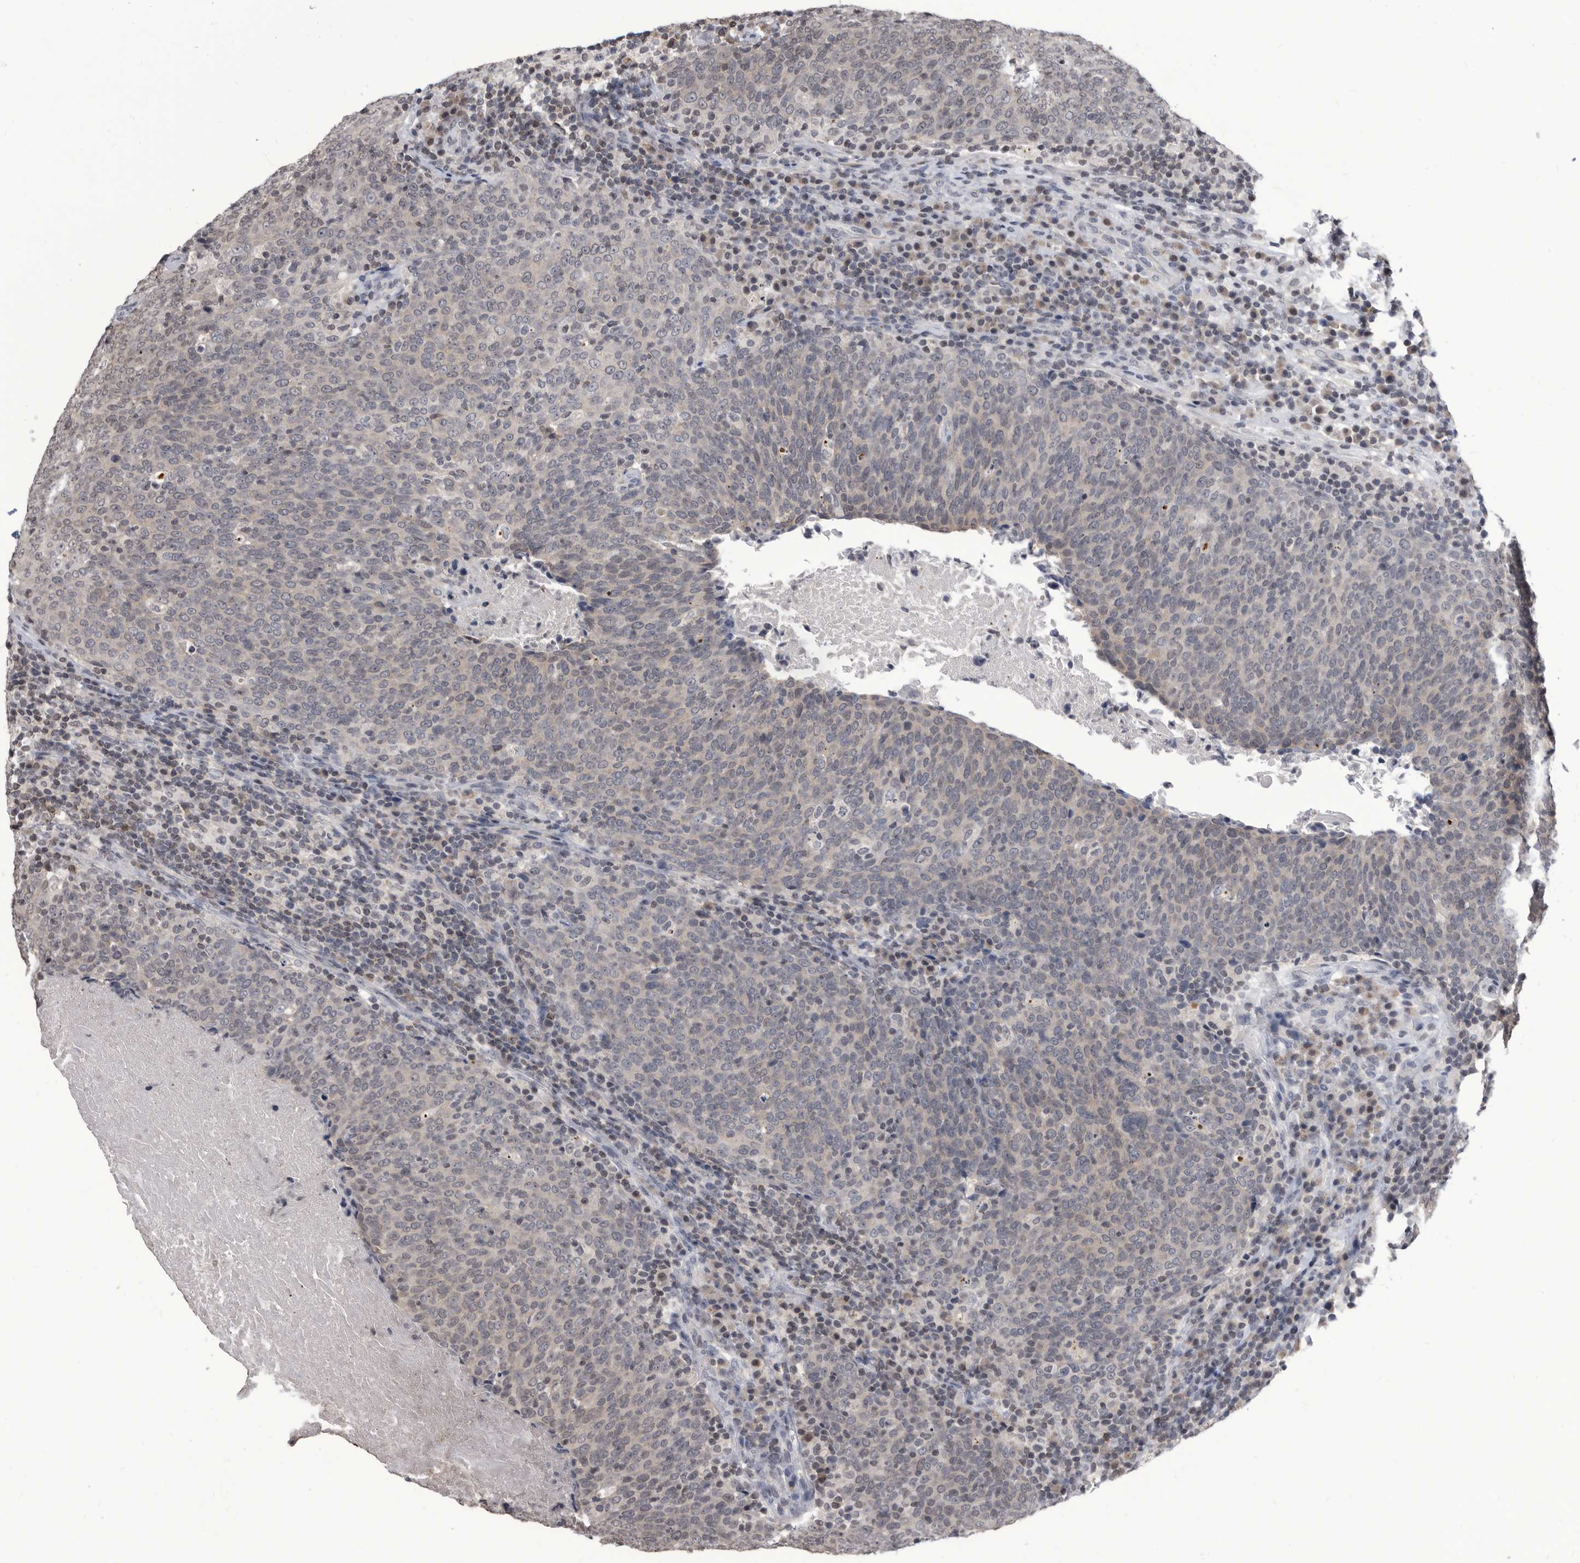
{"staining": {"intensity": "weak", "quantity": "25%-75%", "location": "nuclear"}, "tissue": "head and neck cancer", "cell_type": "Tumor cells", "image_type": "cancer", "snomed": [{"axis": "morphology", "description": "Squamous cell carcinoma, NOS"}, {"axis": "morphology", "description": "Squamous cell carcinoma, metastatic, NOS"}, {"axis": "topography", "description": "Lymph node"}, {"axis": "topography", "description": "Head-Neck"}], "caption": "Approximately 25%-75% of tumor cells in human head and neck cancer (squamous cell carcinoma) exhibit weak nuclear protein staining as visualized by brown immunohistochemical staining.", "gene": "TSTD1", "patient": {"sex": "male", "age": 62}}